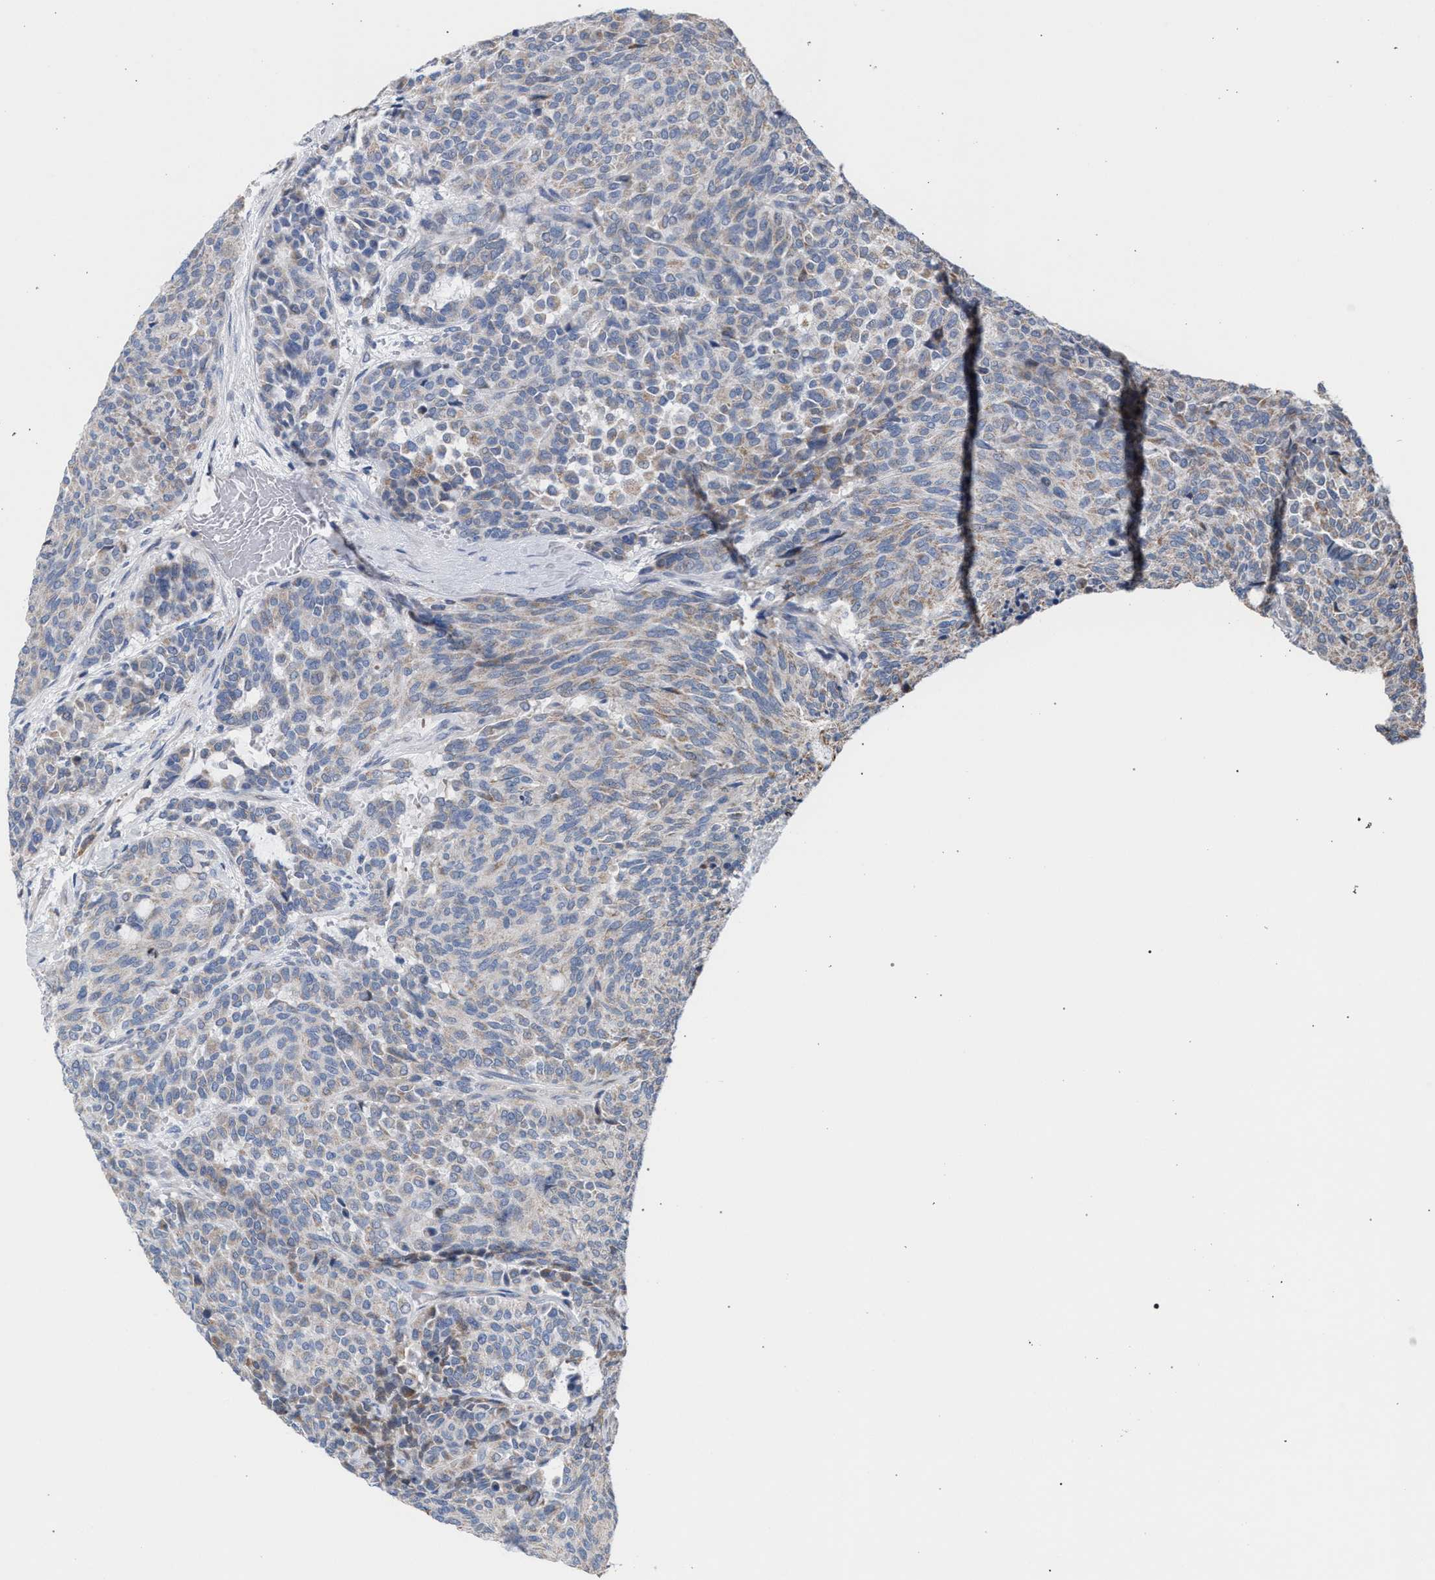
{"staining": {"intensity": "weak", "quantity": "<25%", "location": "cytoplasmic/membranous"}, "tissue": "carcinoid", "cell_type": "Tumor cells", "image_type": "cancer", "snomed": [{"axis": "morphology", "description": "Carcinoid, malignant, NOS"}, {"axis": "topography", "description": "Pancreas"}], "caption": "Micrograph shows no protein expression in tumor cells of carcinoid tissue.", "gene": "RNF135", "patient": {"sex": "female", "age": 54}}